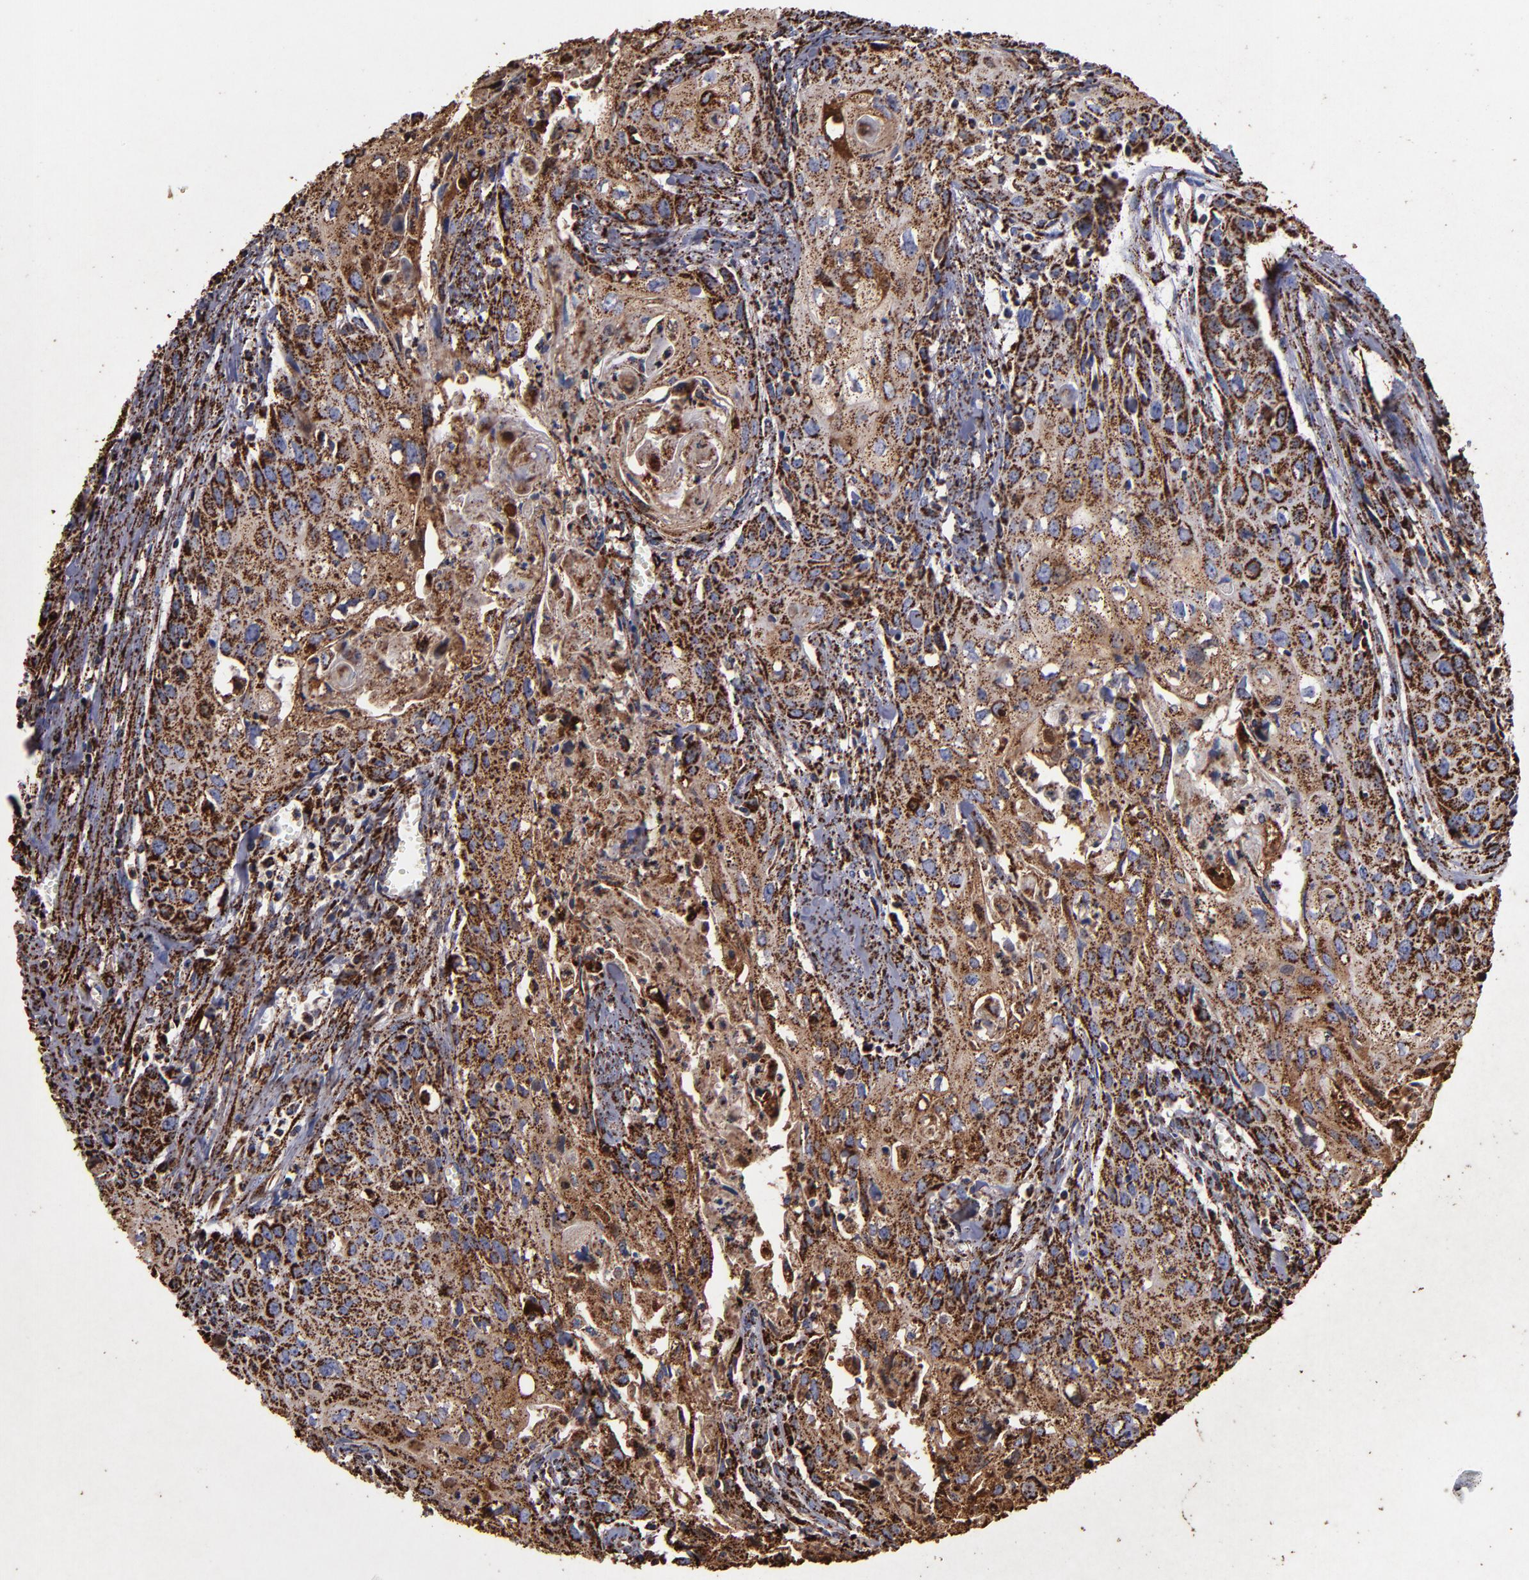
{"staining": {"intensity": "strong", "quantity": ">75%", "location": "cytoplasmic/membranous"}, "tissue": "urothelial cancer", "cell_type": "Tumor cells", "image_type": "cancer", "snomed": [{"axis": "morphology", "description": "Urothelial carcinoma, High grade"}, {"axis": "topography", "description": "Urinary bladder"}], "caption": "IHC staining of urothelial cancer, which exhibits high levels of strong cytoplasmic/membranous expression in approximately >75% of tumor cells indicating strong cytoplasmic/membranous protein positivity. The staining was performed using DAB (brown) for protein detection and nuclei were counterstained in hematoxylin (blue).", "gene": "SOD2", "patient": {"sex": "male", "age": 54}}